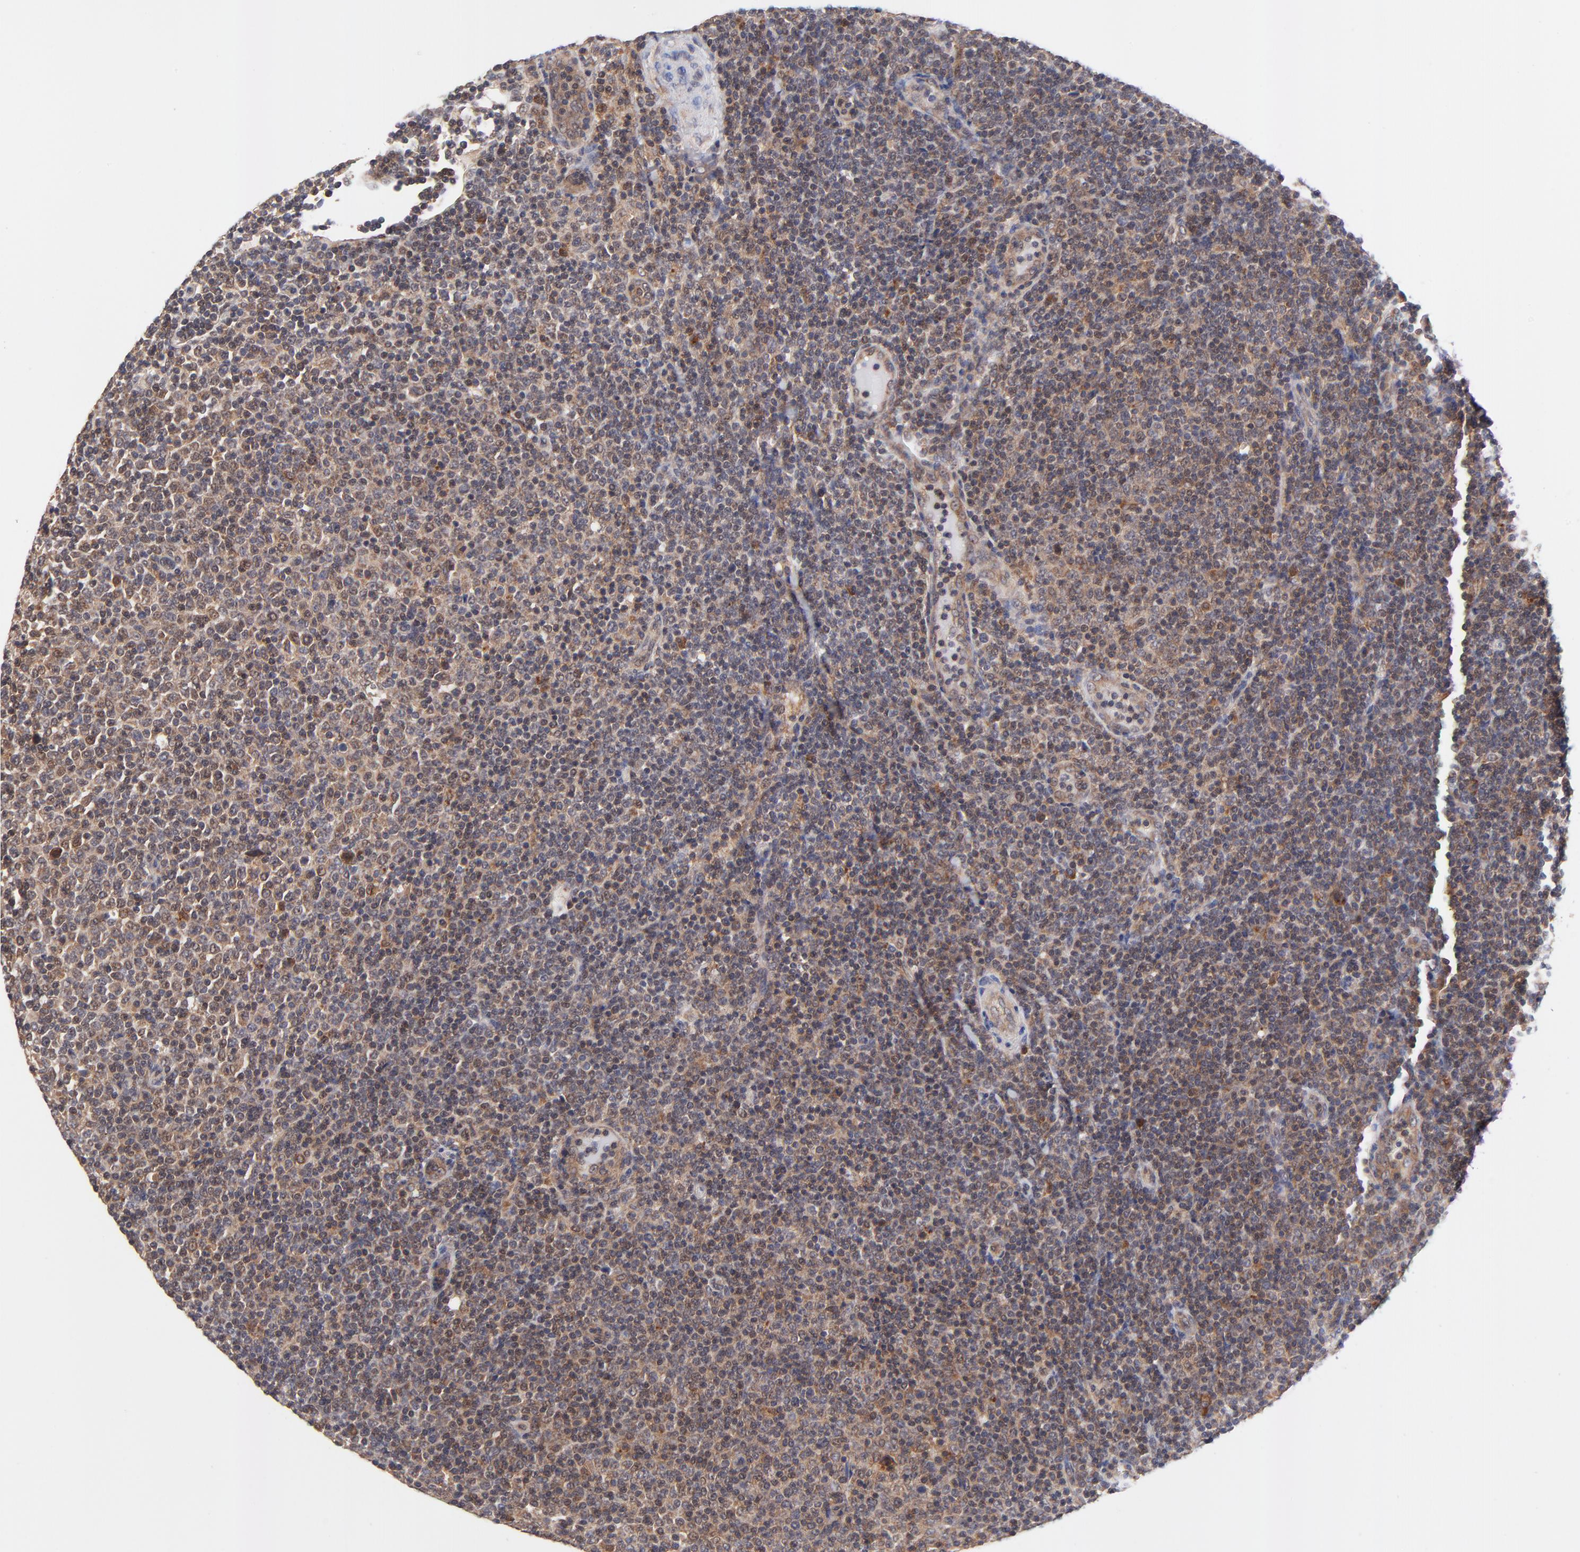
{"staining": {"intensity": "moderate", "quantity": ">75%", "location": "cytoplasmic/membranous,nuclear"}, "tissue": "lymphoma", "cell_type": "Tumor cells", "image_type": "cancer", "snomed": [{"axis": "morphology", "description": "Malignant lymphoma, non-Hodgkin's type, Low grade"}, {"axis": "topography", "description": "Lymph node"}], "caption": "A histopathology image of malignant lymphoma, non-Hodgkin's type (low-grade) stained for a protein demonstrates moderate cytoplasmic/membranous and nuclear brown staining in tumor cells. The staining was performed using DAB to visualize the protein expression in brown, while the nuclei were stained in blue with hematoxylin (Magnification: 20x).", "gene": "TXNL1", "patient": {"sex": "male", "age": 70}}